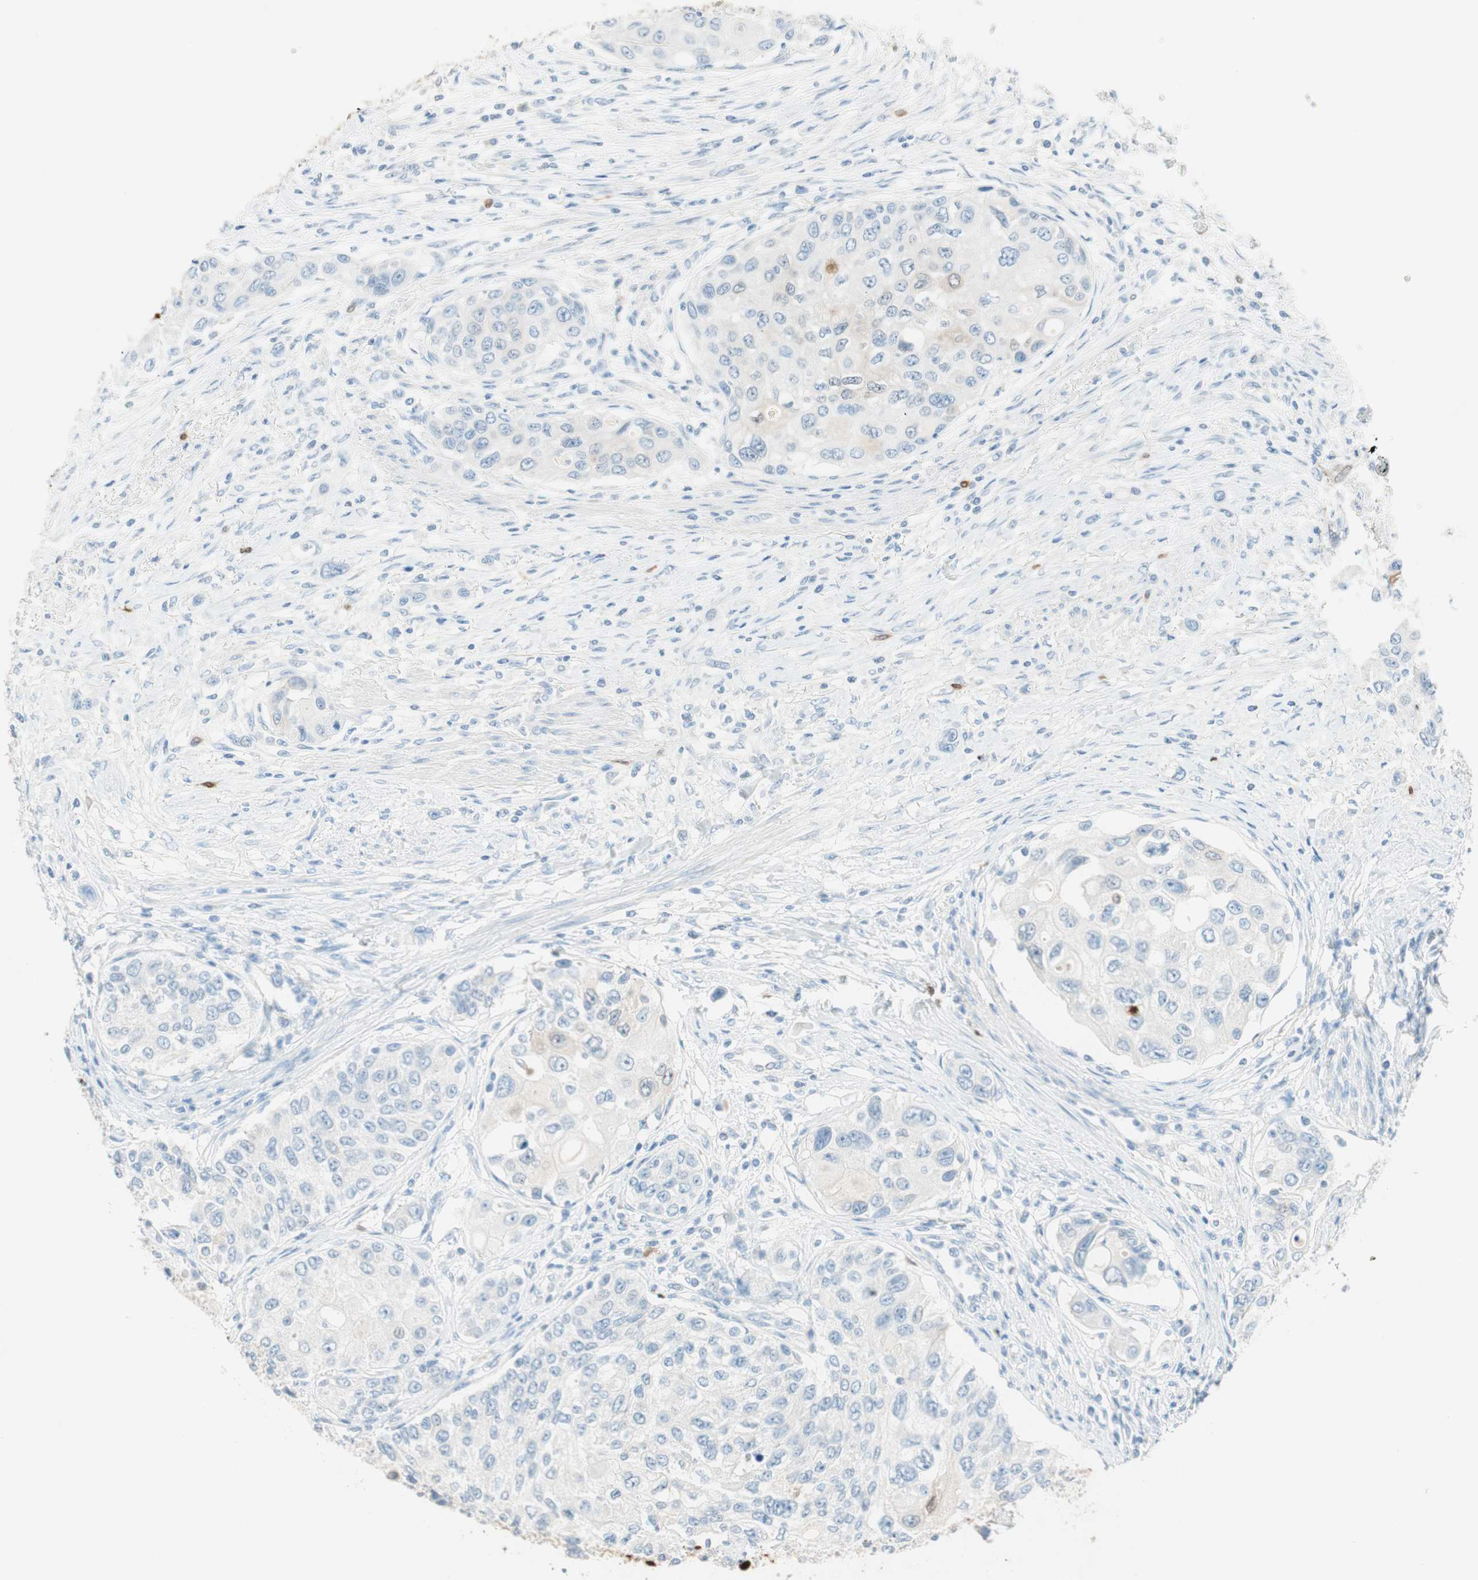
{"staining": {"intensity": "moderate", "quantity": "<25%", "location": "cytoplasmic/membranous,nuclear"}, "tissue": "urothelial cancer", "cell_type": "Tumor cells", "image_type": "cancer", "snomed": [{"axis": "morphology", "description": "Urothelial carcinoma, High grade"}, {"axis": "topography", "description": "Urinary bladder"}], "caption": "Moderate cytoplasmic/membranous and nuclear positivity is appreciated in approximately <25% of tumor cells in high-grade urothelial carcinoma.", "gene": "HPGD", "patient": {"sex": "female", "age": 56}}